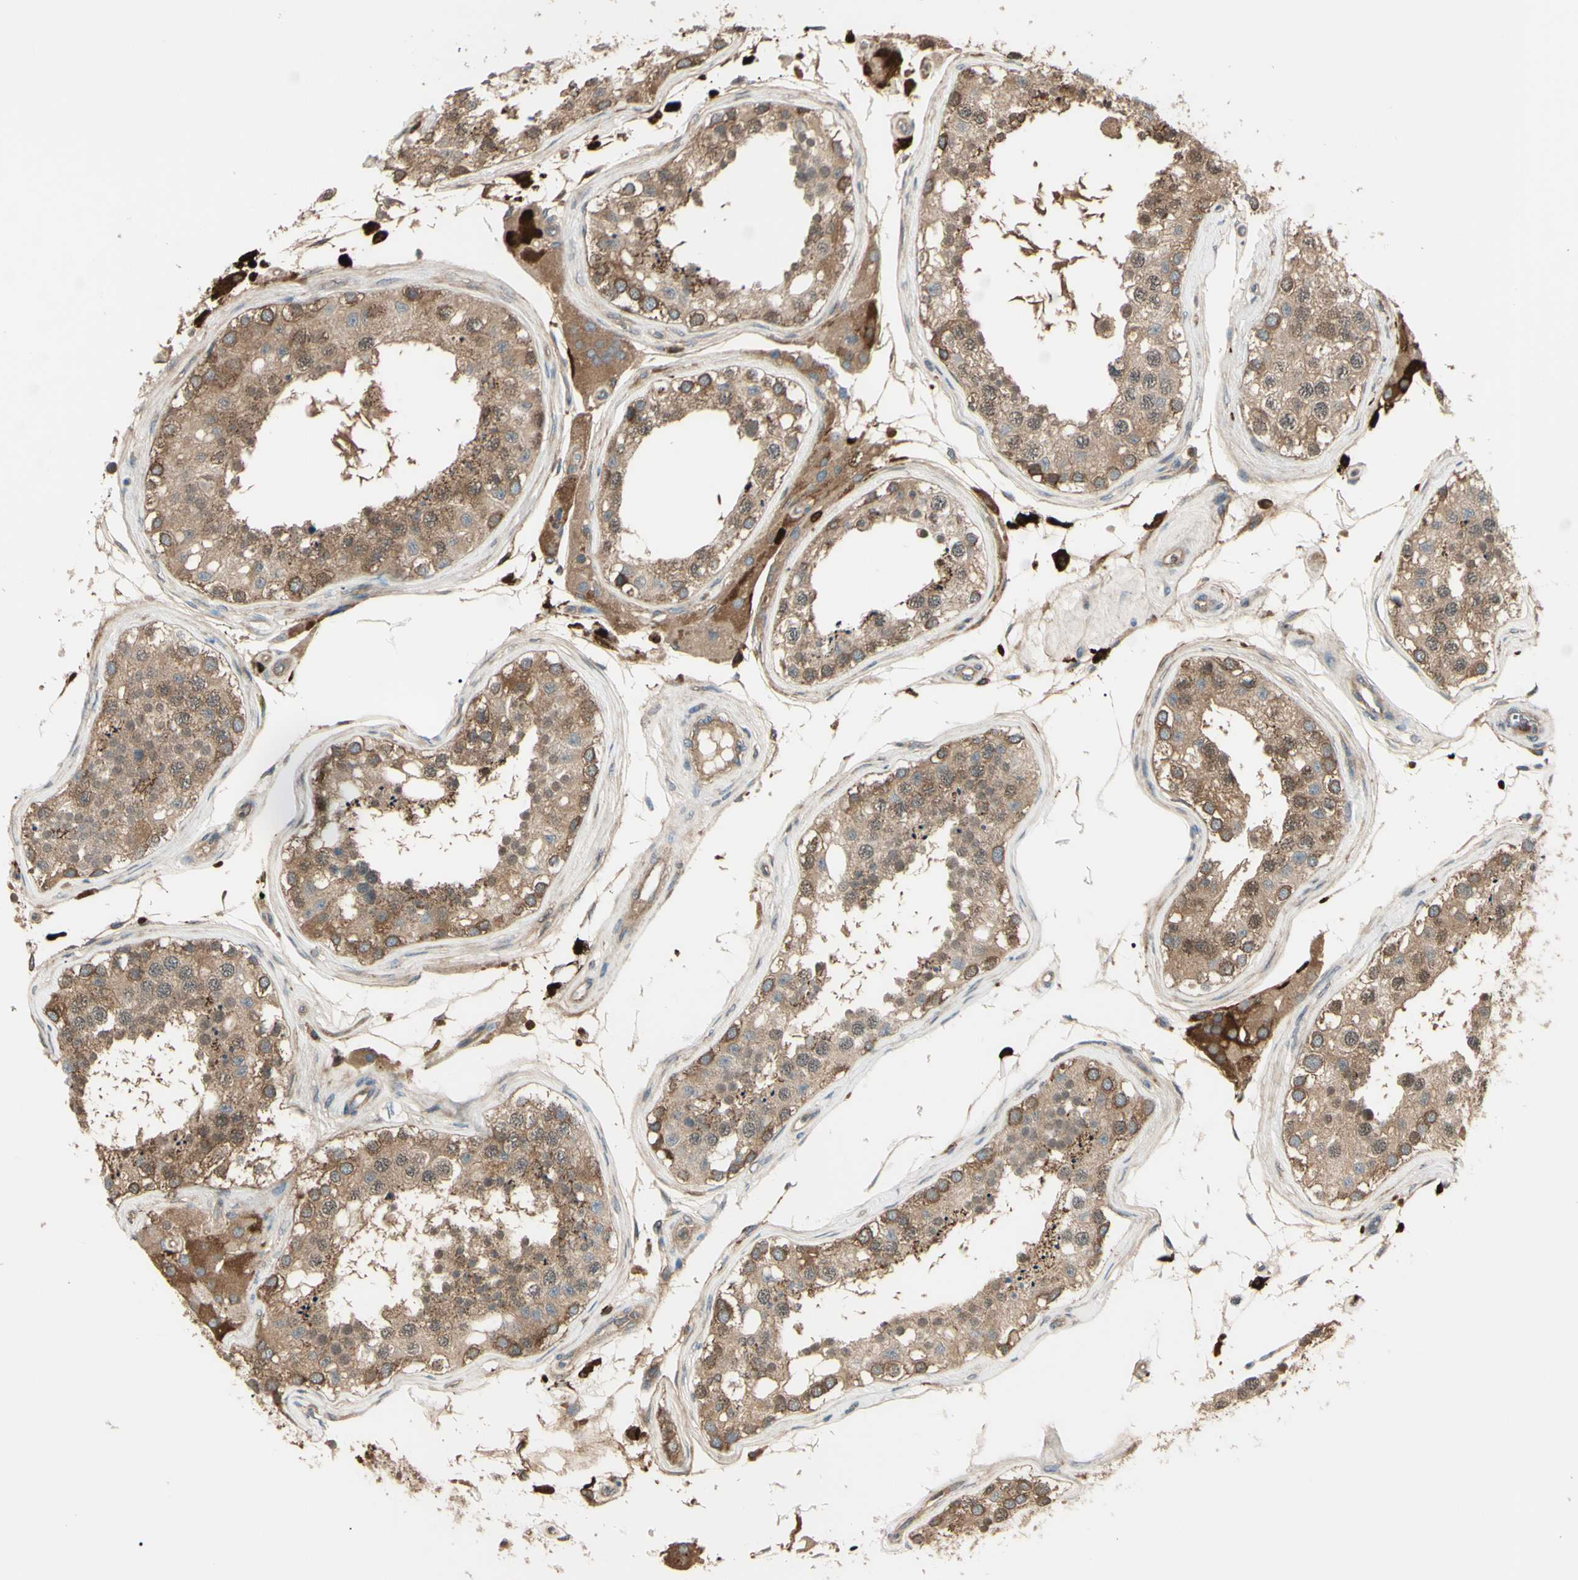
{"staining": {"intensity": "strong", "quantity": ">75%", "location": "cytoplasmic/membranous"}, "tissue": "testis", "cell_type": "Cells in seminiferous ducts", "image_type": "normal", "snomed": [{"axis": "morphology", "description": "Normal tissue, NOS"}, {"axis": "topography", "description": "Testis"}], "caption": "A brown stain shows strong cytoplasmic/membranous expression of a protein in cells in seminiferous ducts of normal testis. The staining is performed using DAB brown chromogen to label protein expression. The nuclei are counter-stained blue using hematoxylin.", "gene": "PTPN12", "patient": {"sex": "male", "age": 68}}